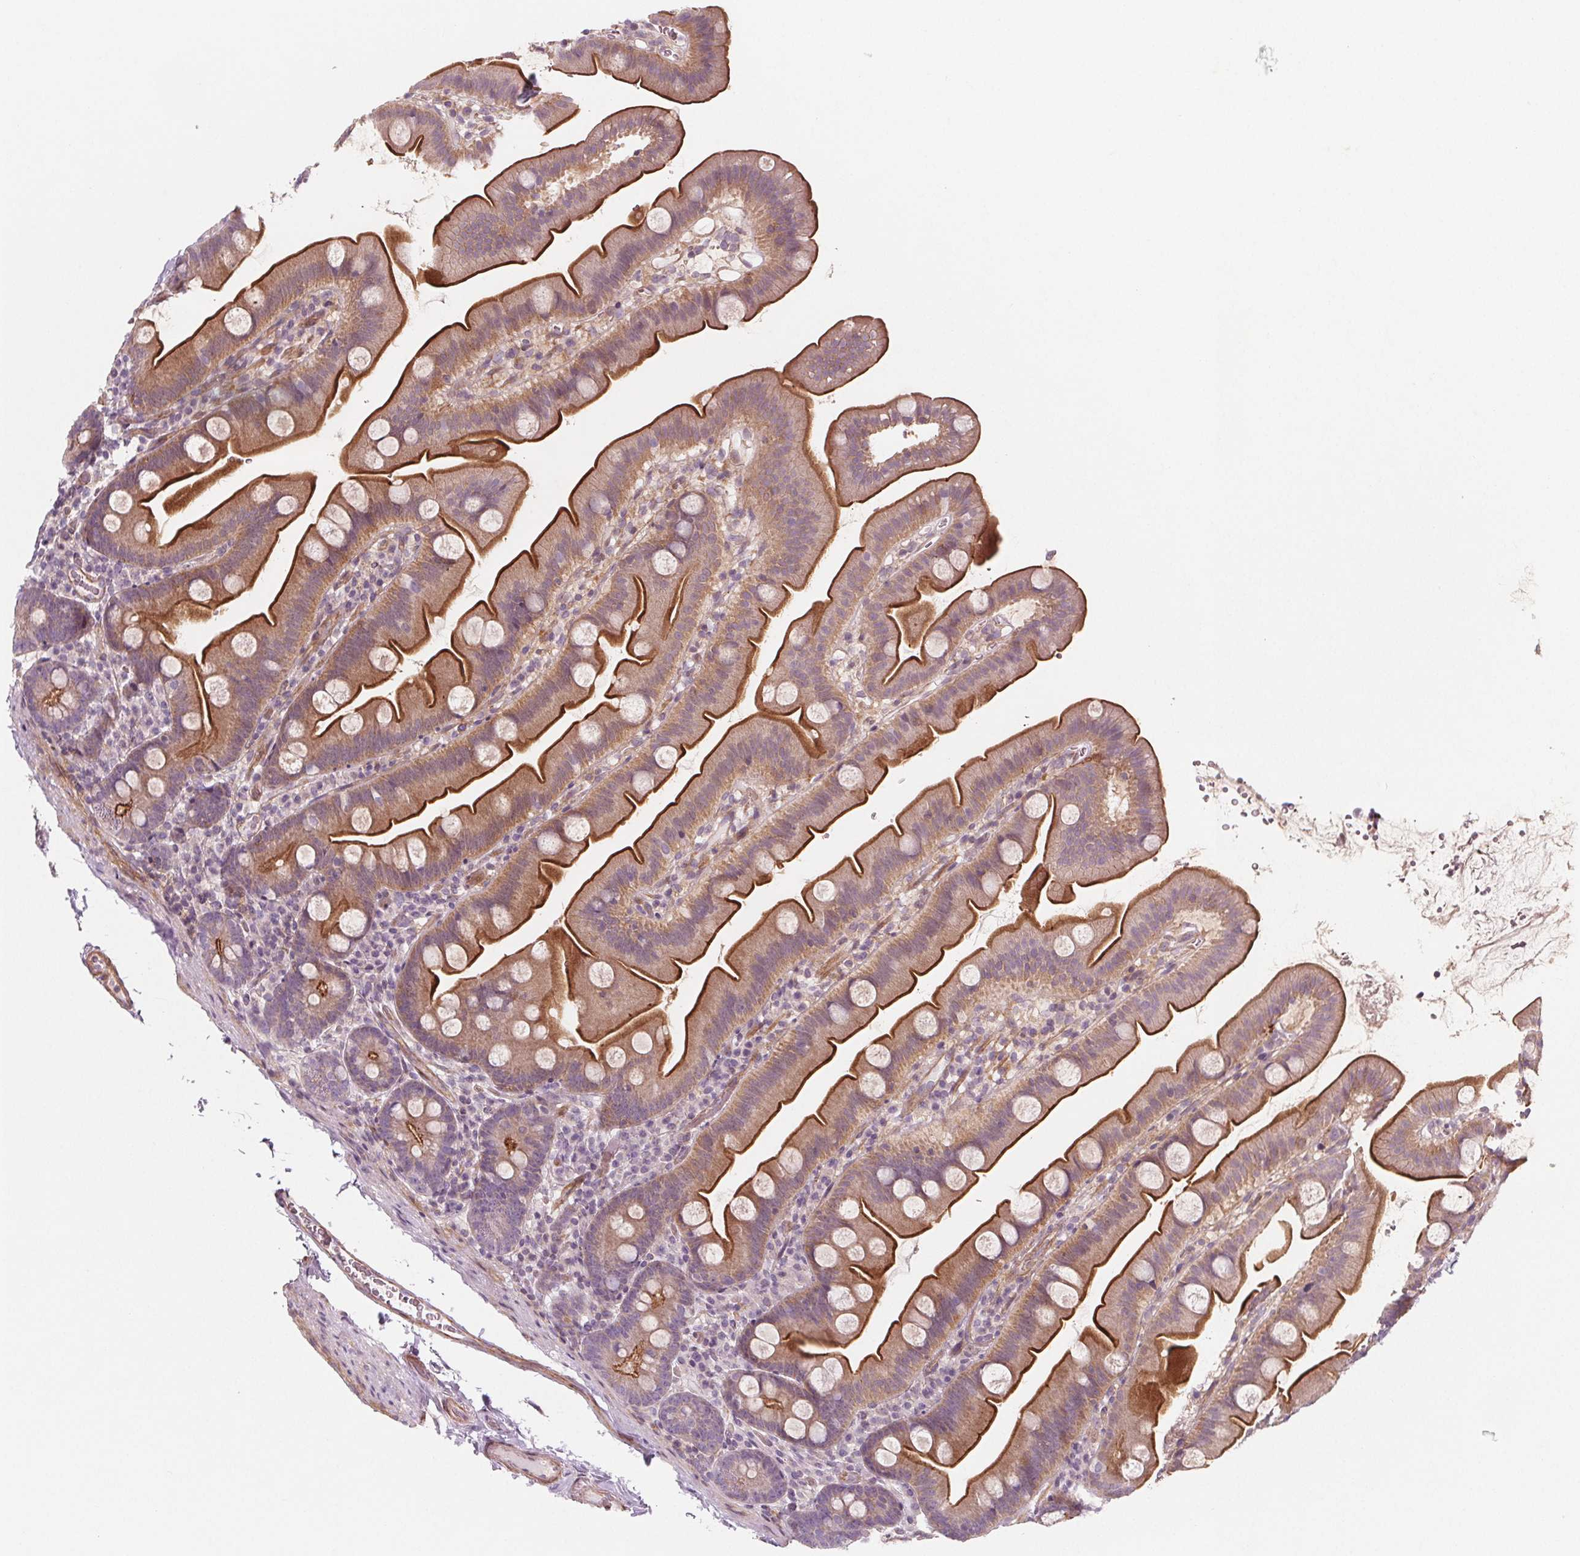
{"staining": {"intensity": "moderate", "quantity": "25%-75%", "location": "cytoplasmic/membranous"}, "tissue": "small intestine", "cell_type": "Glandular cells", "image_type": "normal", "snomed": [{"axis": "morphology", "description": "Normal tissue, NOS"}, {"axis": "topography", "description": "Small intestine"}], "caption": "Immunohistochemistry (IHC) micrograph of benign small intestine: small intestine stained using immunohistochemistry displays medium levels of moderate protein expression localized specifically in the cytoplasmic/membranous of glandular cells, appearing as a cytoplasmic/membranous brown color.", "gene": "ADAM33", "patient": {"sex": "female", "age": 68}}